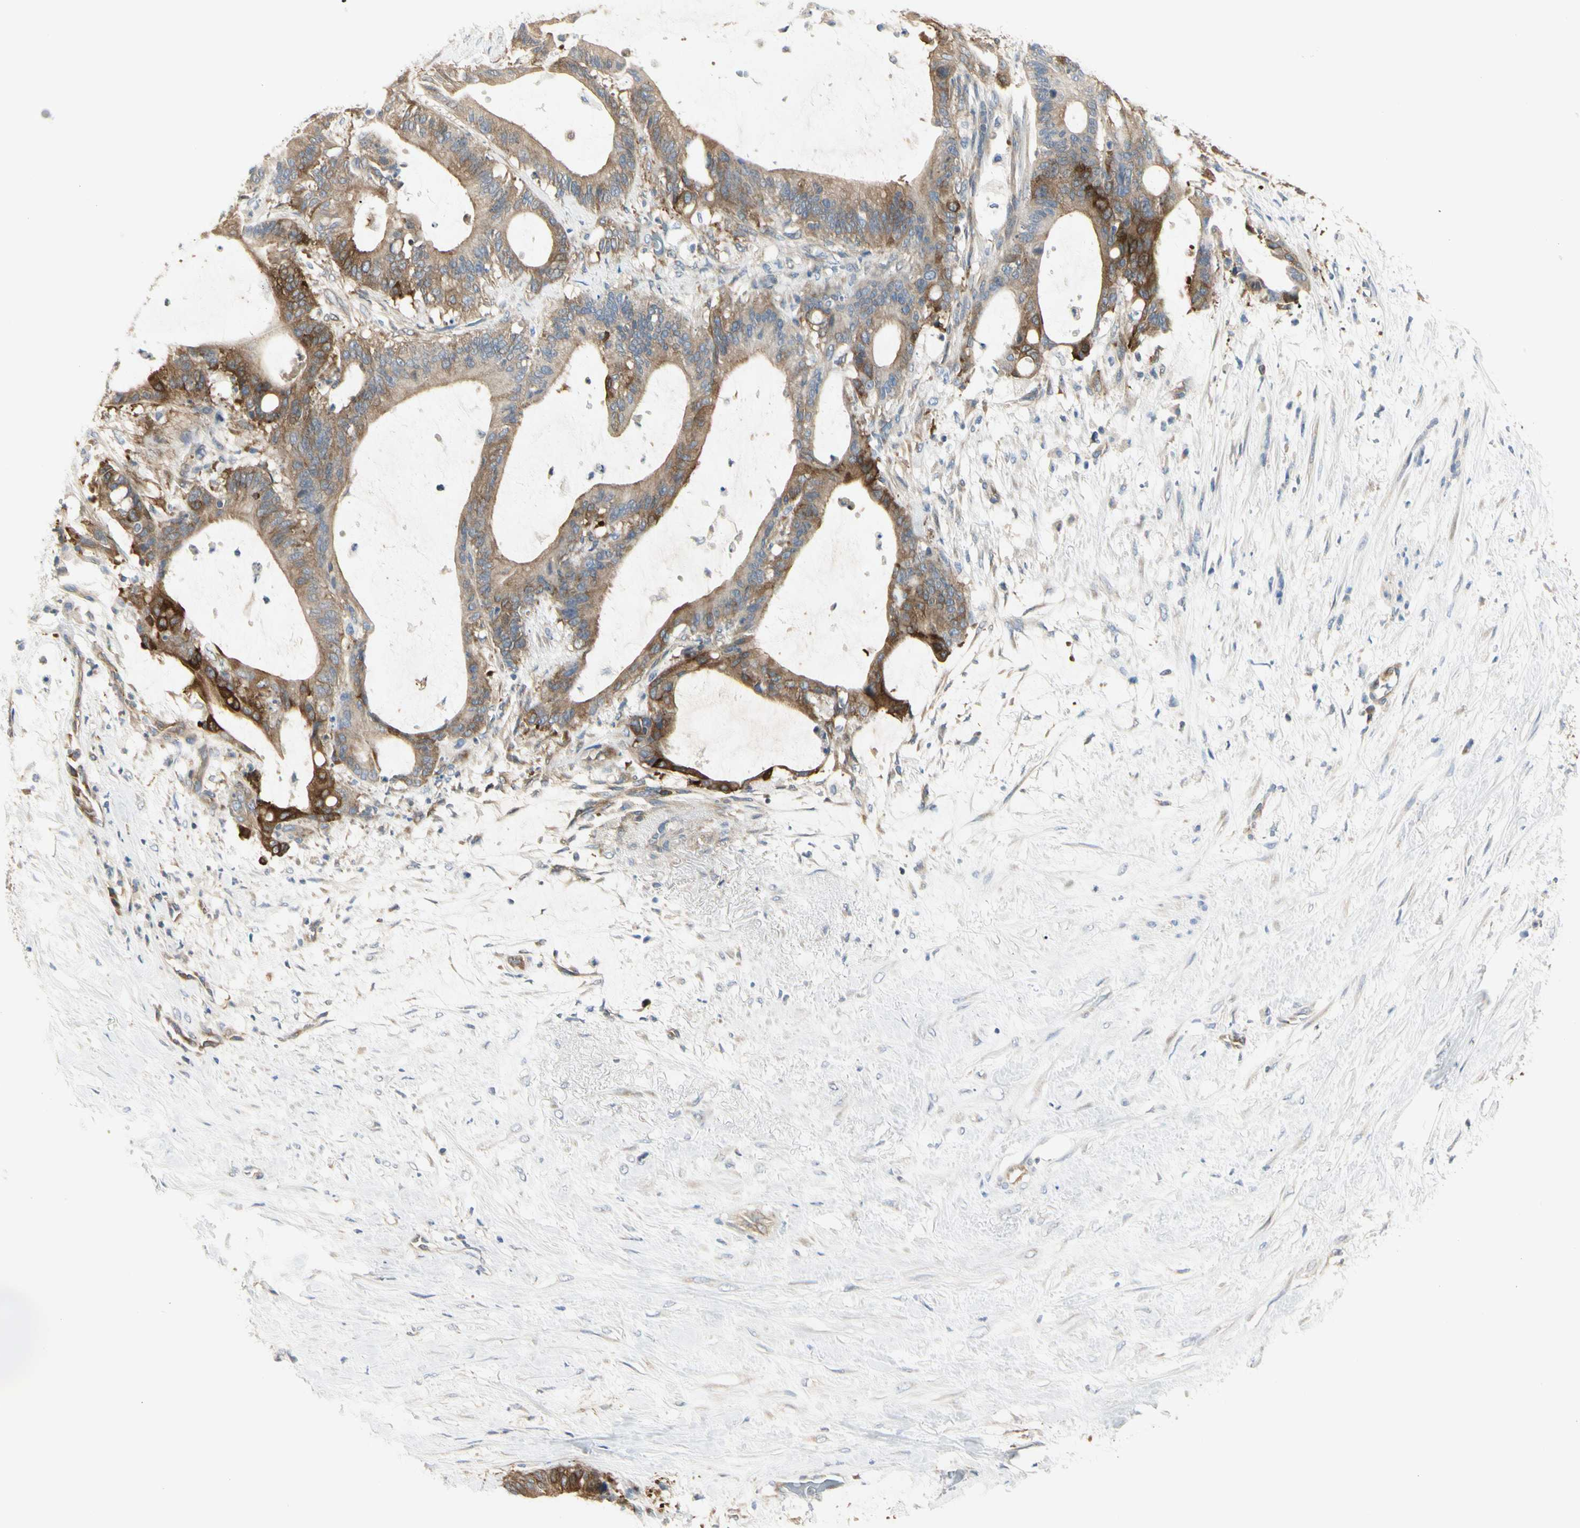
{"staining": {"intensity": "moderate", "quantity": ">75%", "location": "cytoplasmic/membranous"}, "tissue": "liver cancer", "cell_type": "Tumor cells", "image_type": "cancer", "snomed": [{"axis": "morphology", "description": "Cholangiocarcinoma"}, {"axis": "topography", "description": "Liver"}], "caption": "Liver cancer was stained to show a protein in brown. There is medium levels of moderate cytoplasmic/membranous positivity in about >75% of tumor cells. The staining is performed using DAB brown chromogen to label protein expression. The nuclei are counter-stained blue using hematoxylin.", "gene": "NFKB2", "patient": {"sex": "female", "age": 73}}